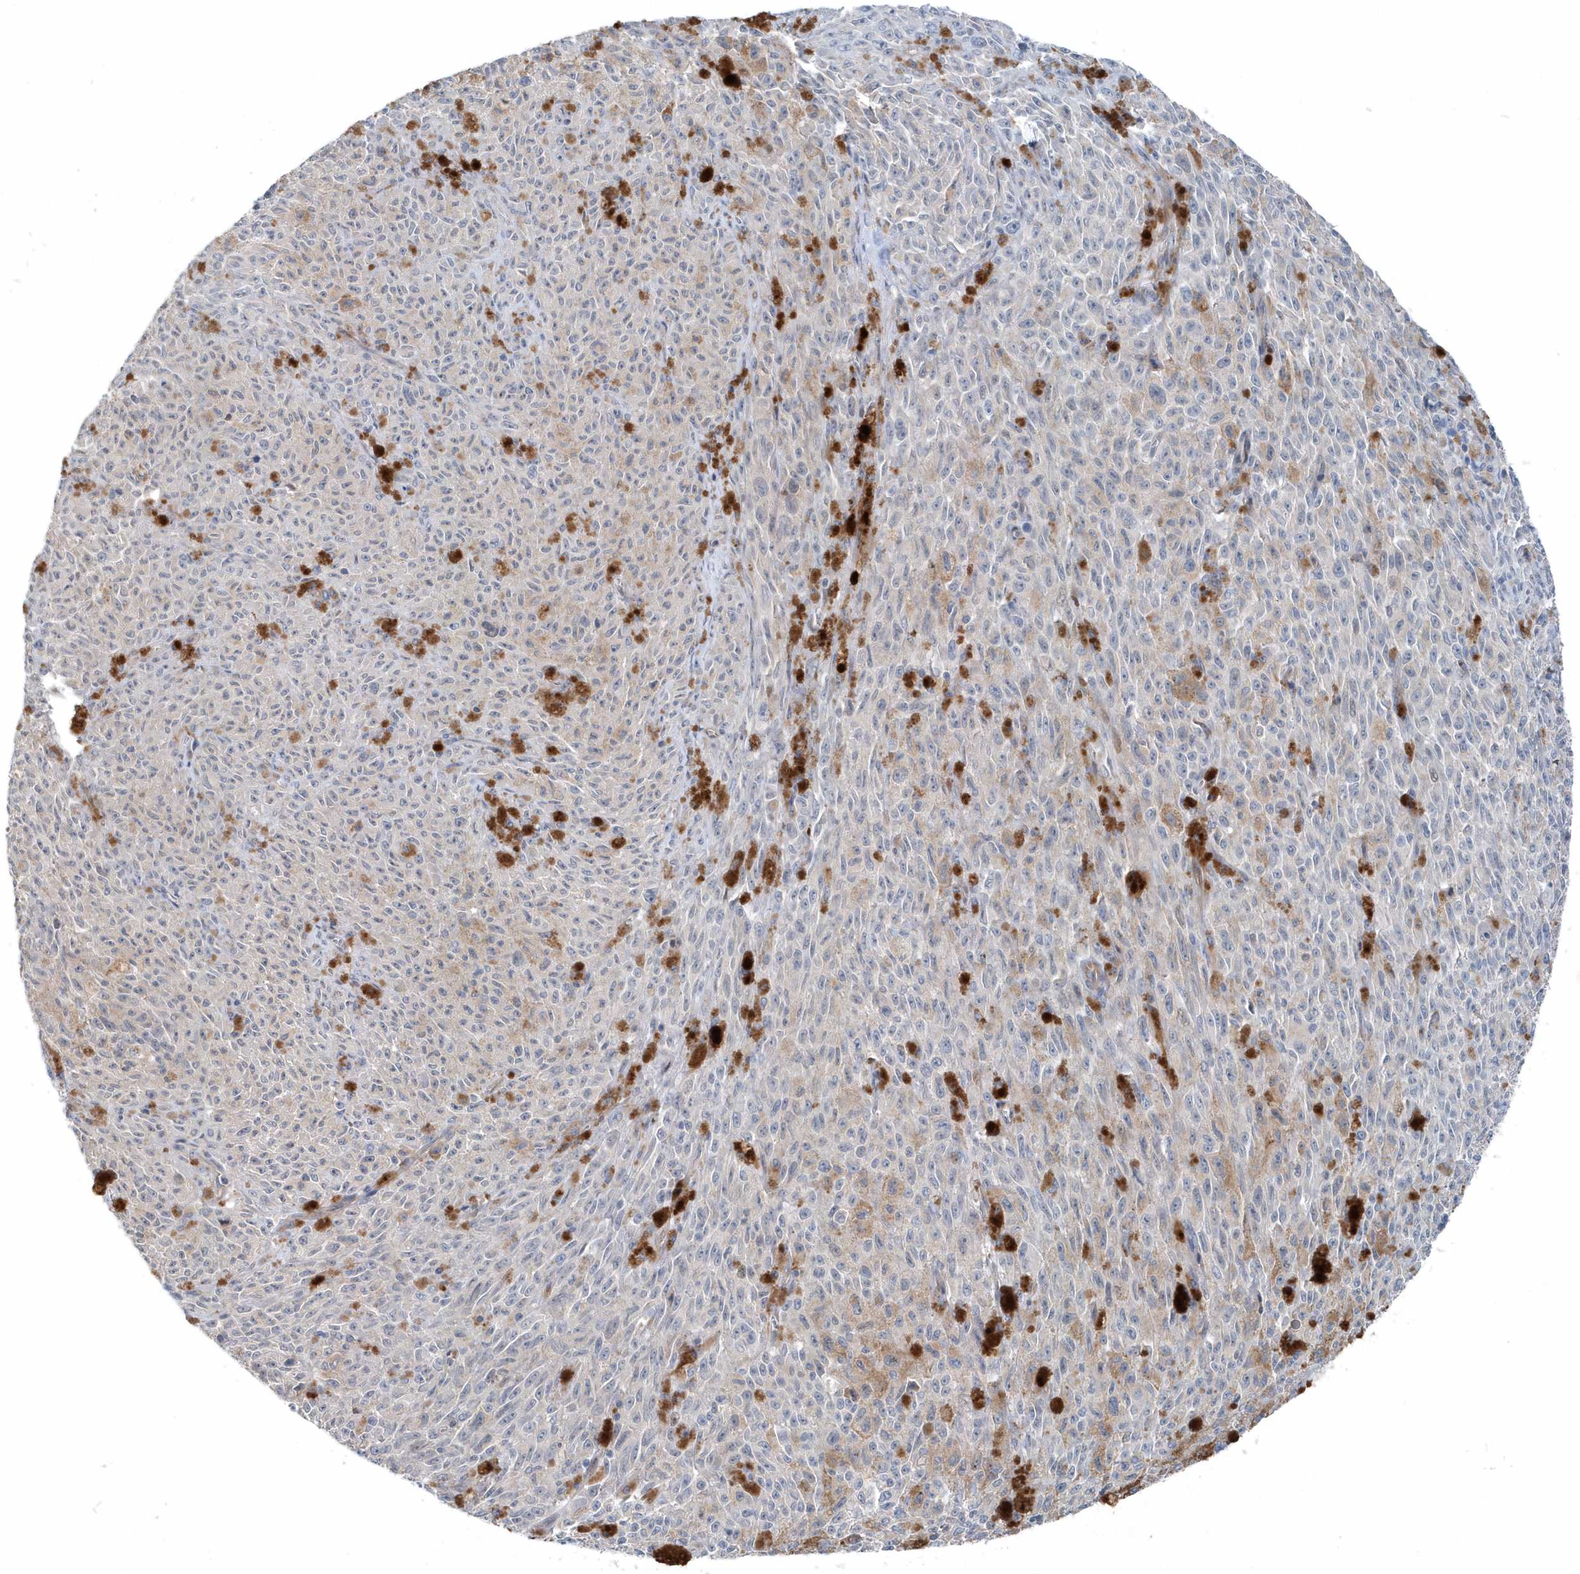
{"staining": {"intensity": "negative", "quantity": "none", "location": "none"}, "tissue": "melanoma", "cell_type": "Tumor cells", "image_type": "cancer", "snomed": [{"axis": "morphology", "description": "Malignant melanoma, NOS"}, {"axis": "topography", "description": "Skin"}], "caption": "An immunohistochemistry (IHC) micrograph of melanoma is shown. There is no staining in tumor cells of melanoma. (DAB (3,3'-diaminobenzidine) IHC with hematoxylin counter stain).", "gene": "MCC", "patient": {"sex": "female", "age": 82}}